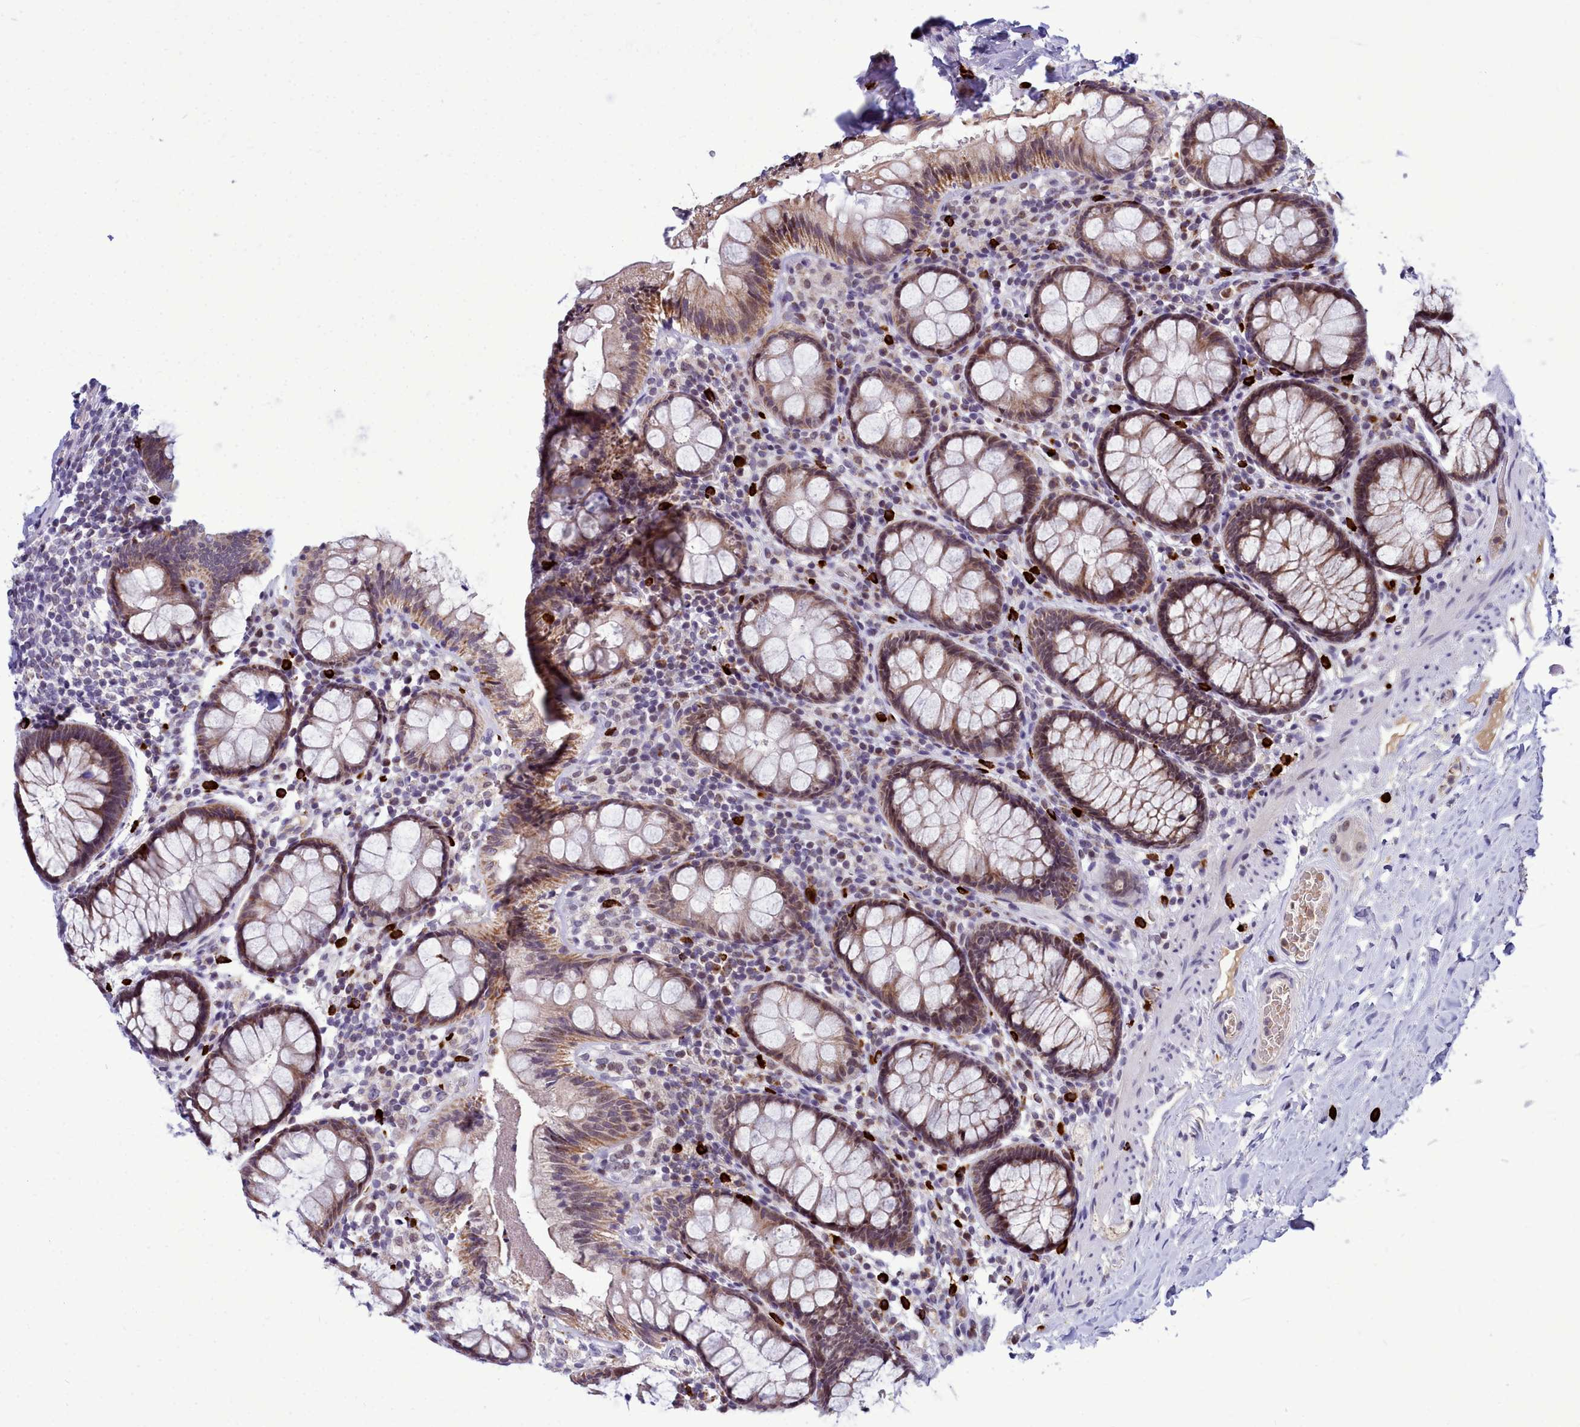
{"staining": {"intensity": "moderate", "quantity": ">75%", "location": "cytoplasmic/membranous,nuclear"}, "tissue": "rectum", "cell_type": "Glandular cells", "image_type": "normal", "snomed": [{"axis": "morphology", "description": "Normal tissue, NOS"}, {"axis": "topography", "description": "Rectum"}], "caption": "High-power microscopy captured an IHC image of benign rectum, revealing moderate cytoplasmic/membranous,nuclear positivity in about >75% of glandular cells.", "gene": "POM121L2", "patient": {"sex": "male", "age": 83}}